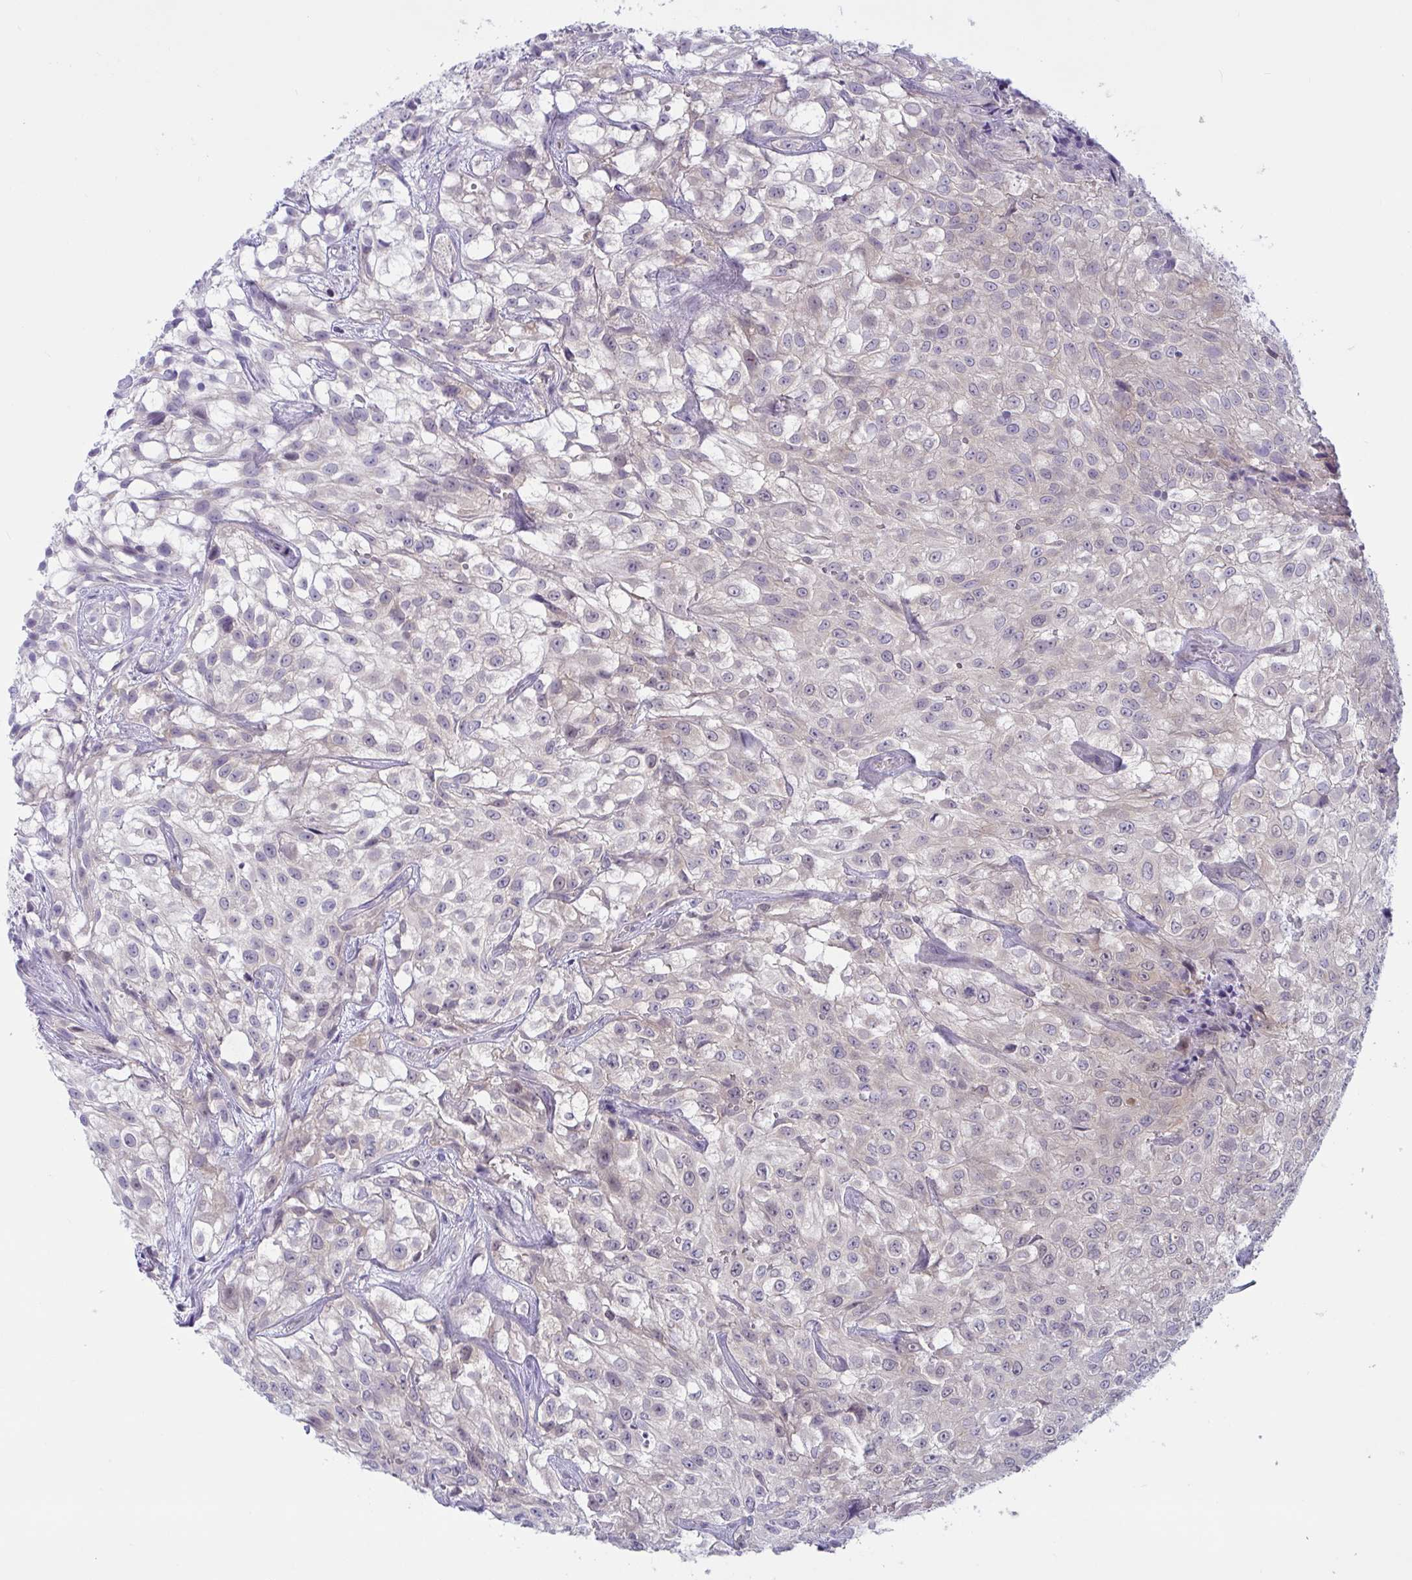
{"staining": {"intensity": "negative", "quantity": "none", "location": "none"}, "tissue": "urothelial cancer", "cell_type": "Tumor cells", "image_type": "cancer", "snomed": [{"axis": "morphology", "description": "Urothelial carcinoma, High grade"}, {"axis": "topography", "description": "Urinary bladder"}], "caption": "Photomicrograph shows no protein expression in tumor cells of high-grade urothelial carcinoma tissue.", "gene": "TSN", "patient": {"sex": "male", "age": 56}}